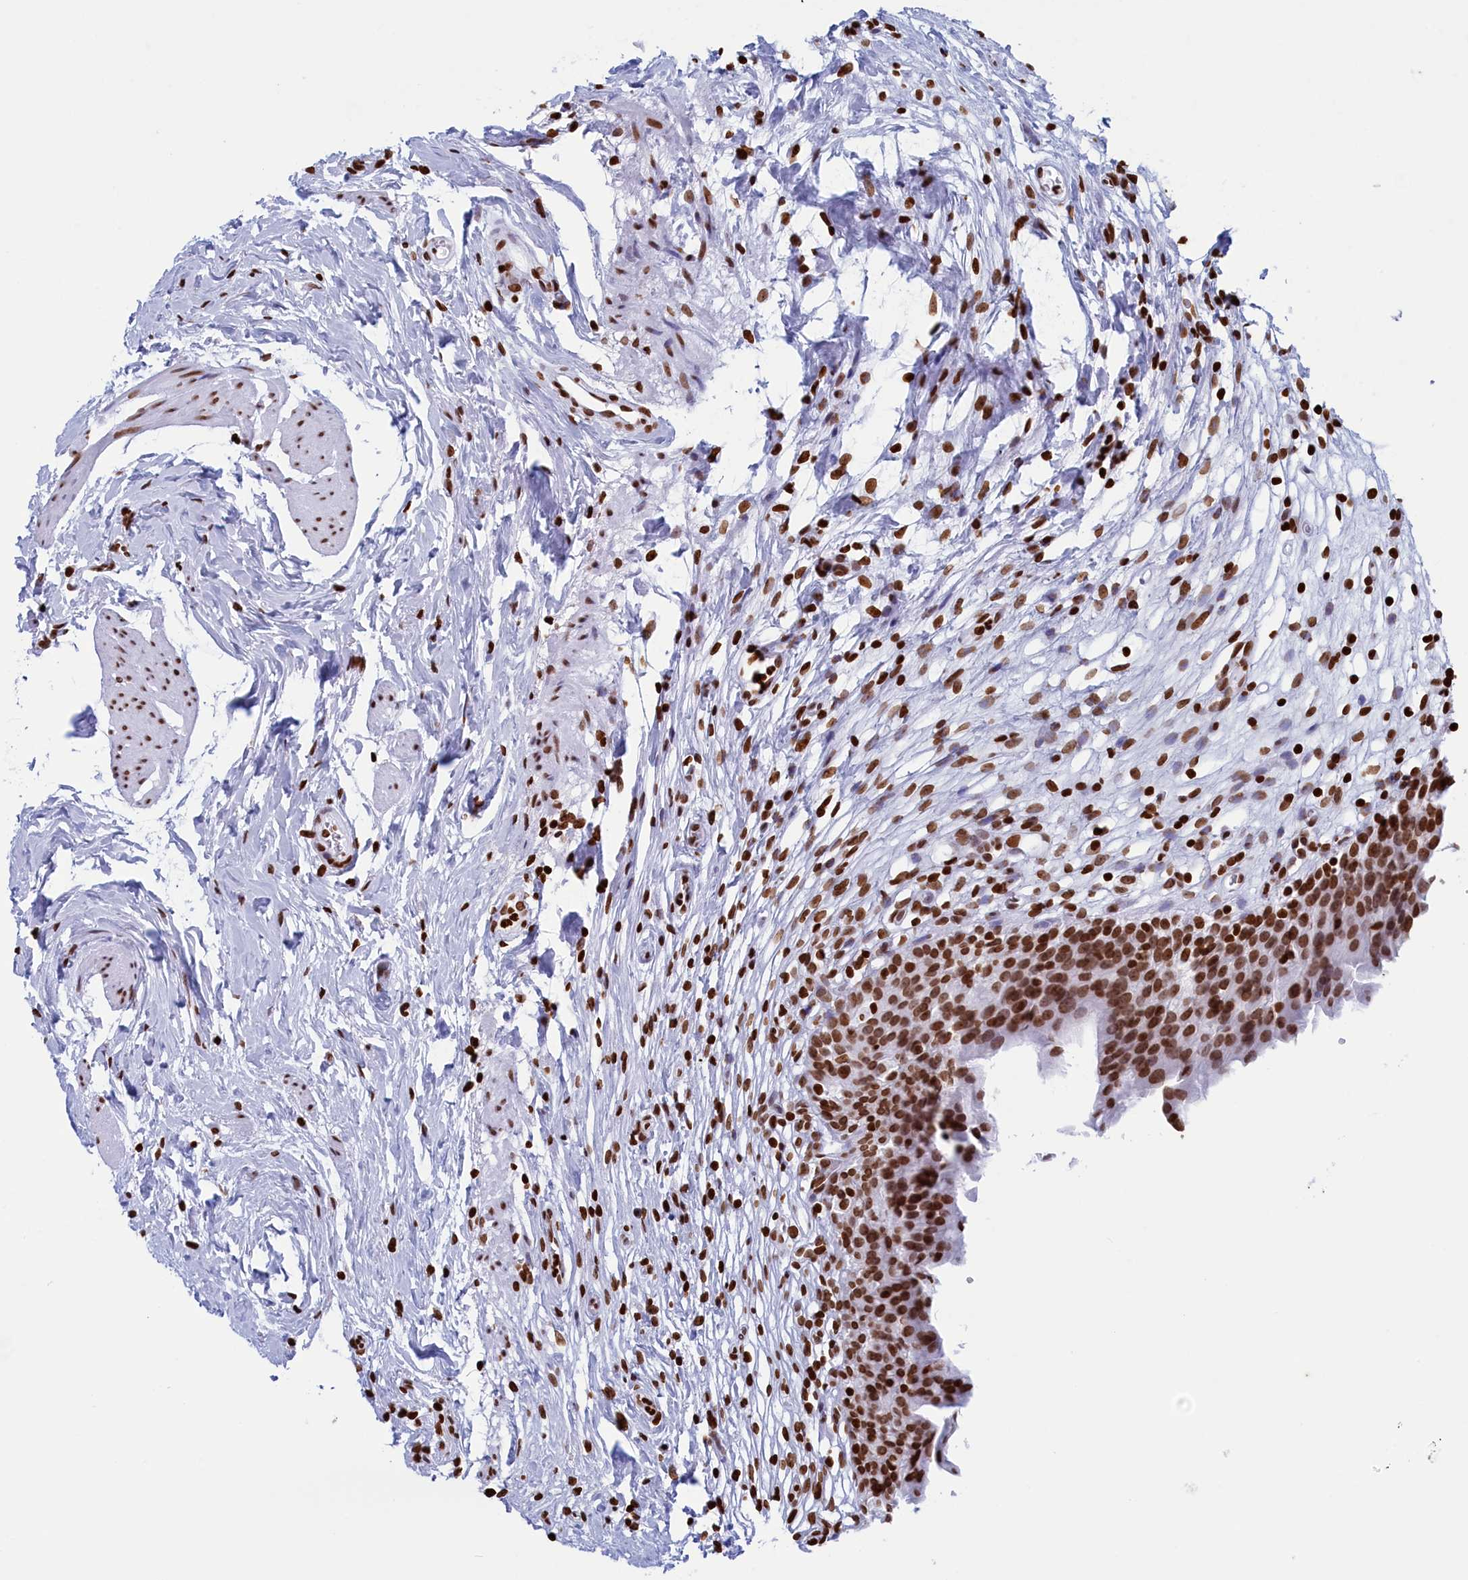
{"staining": {"intensity": "strong", "quantity": ">75%", "location": "nuclear"}, "tissue": "urinary bladder", "cell_type": "Urothelial cells", "image_type": "normal", "snomed": [{"axis": "morphology", "description": "Normal tissue, NOS"}, {"axis": "morphology", "description": "Inflammation, NOS"}, {"axis": "topography", "description": "Urinary bladder"}], "caption": "A high-resolution image shows IHC staining of unremarkable urinary bladder, which demonstrates strong nuclear staining in approximately >75% of urothelial cells. The protein of interest is stained brown, and the nuclei are stained in blue (DAB (3,3'-diaminobenzidine) IHC with brightfield microscopy, high magnification).", "gene": "APOBEC3A", "patient": {"sex": "male", "age": 63}}